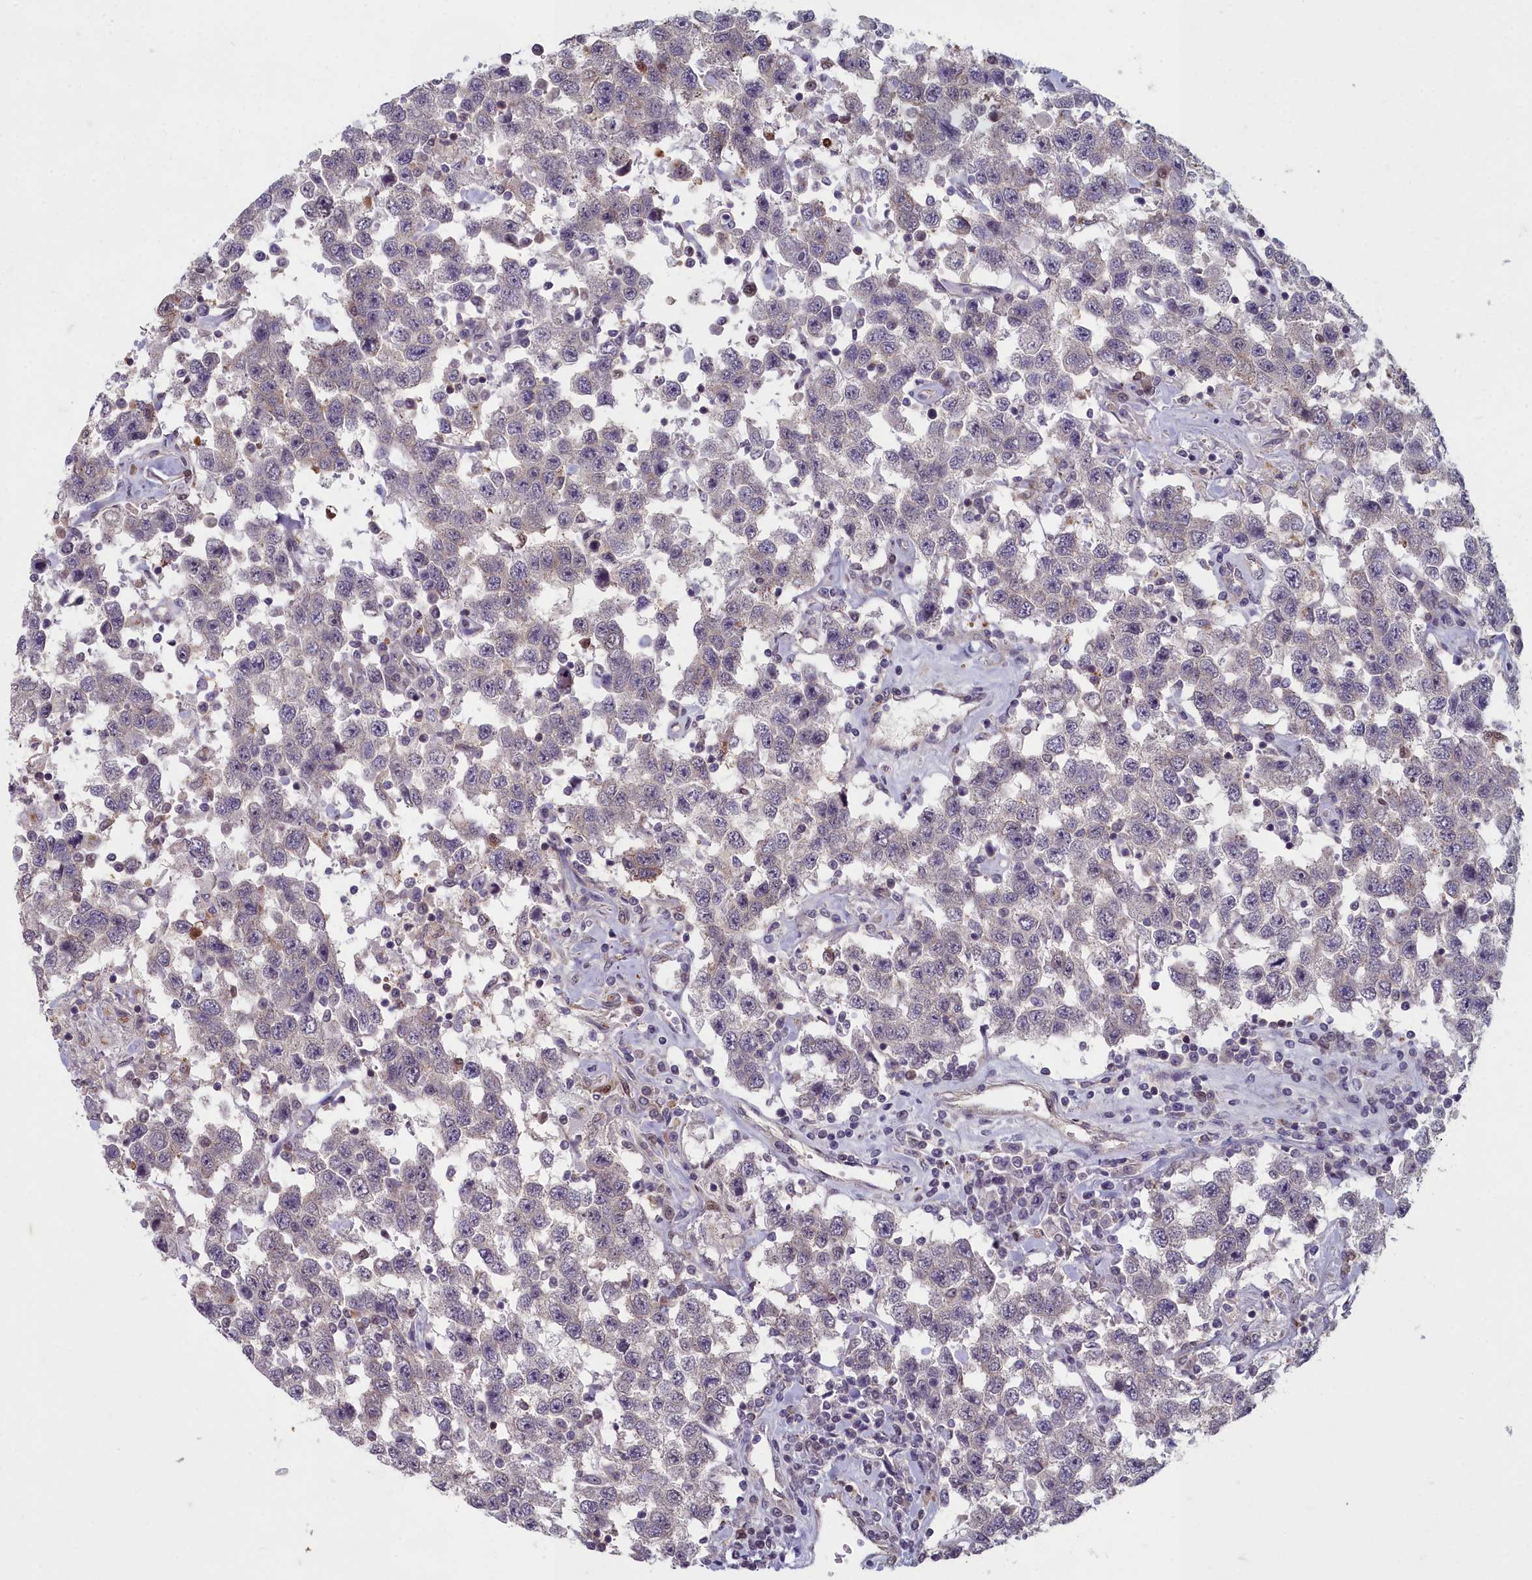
{"staining": {"intensity": "negative", "quantity": "none", "location": "none"}, "tissue": "testis cancer", "cell_type": "Tumor cells", "image_type": "cancer", "snomed": [{"axis": "morphology", "description": "Seminoma, NOS"}, {"axis": "topography", "description": "Testis"}], "caption": "High magnification brightfield microscopy of testis cancer stained with DAB (brown) and counterstained with hematoxylin (blue): tumor cells show no significant expression.", "gene": "ZNF626", "patient": {"sex": "male", "age": 41}}